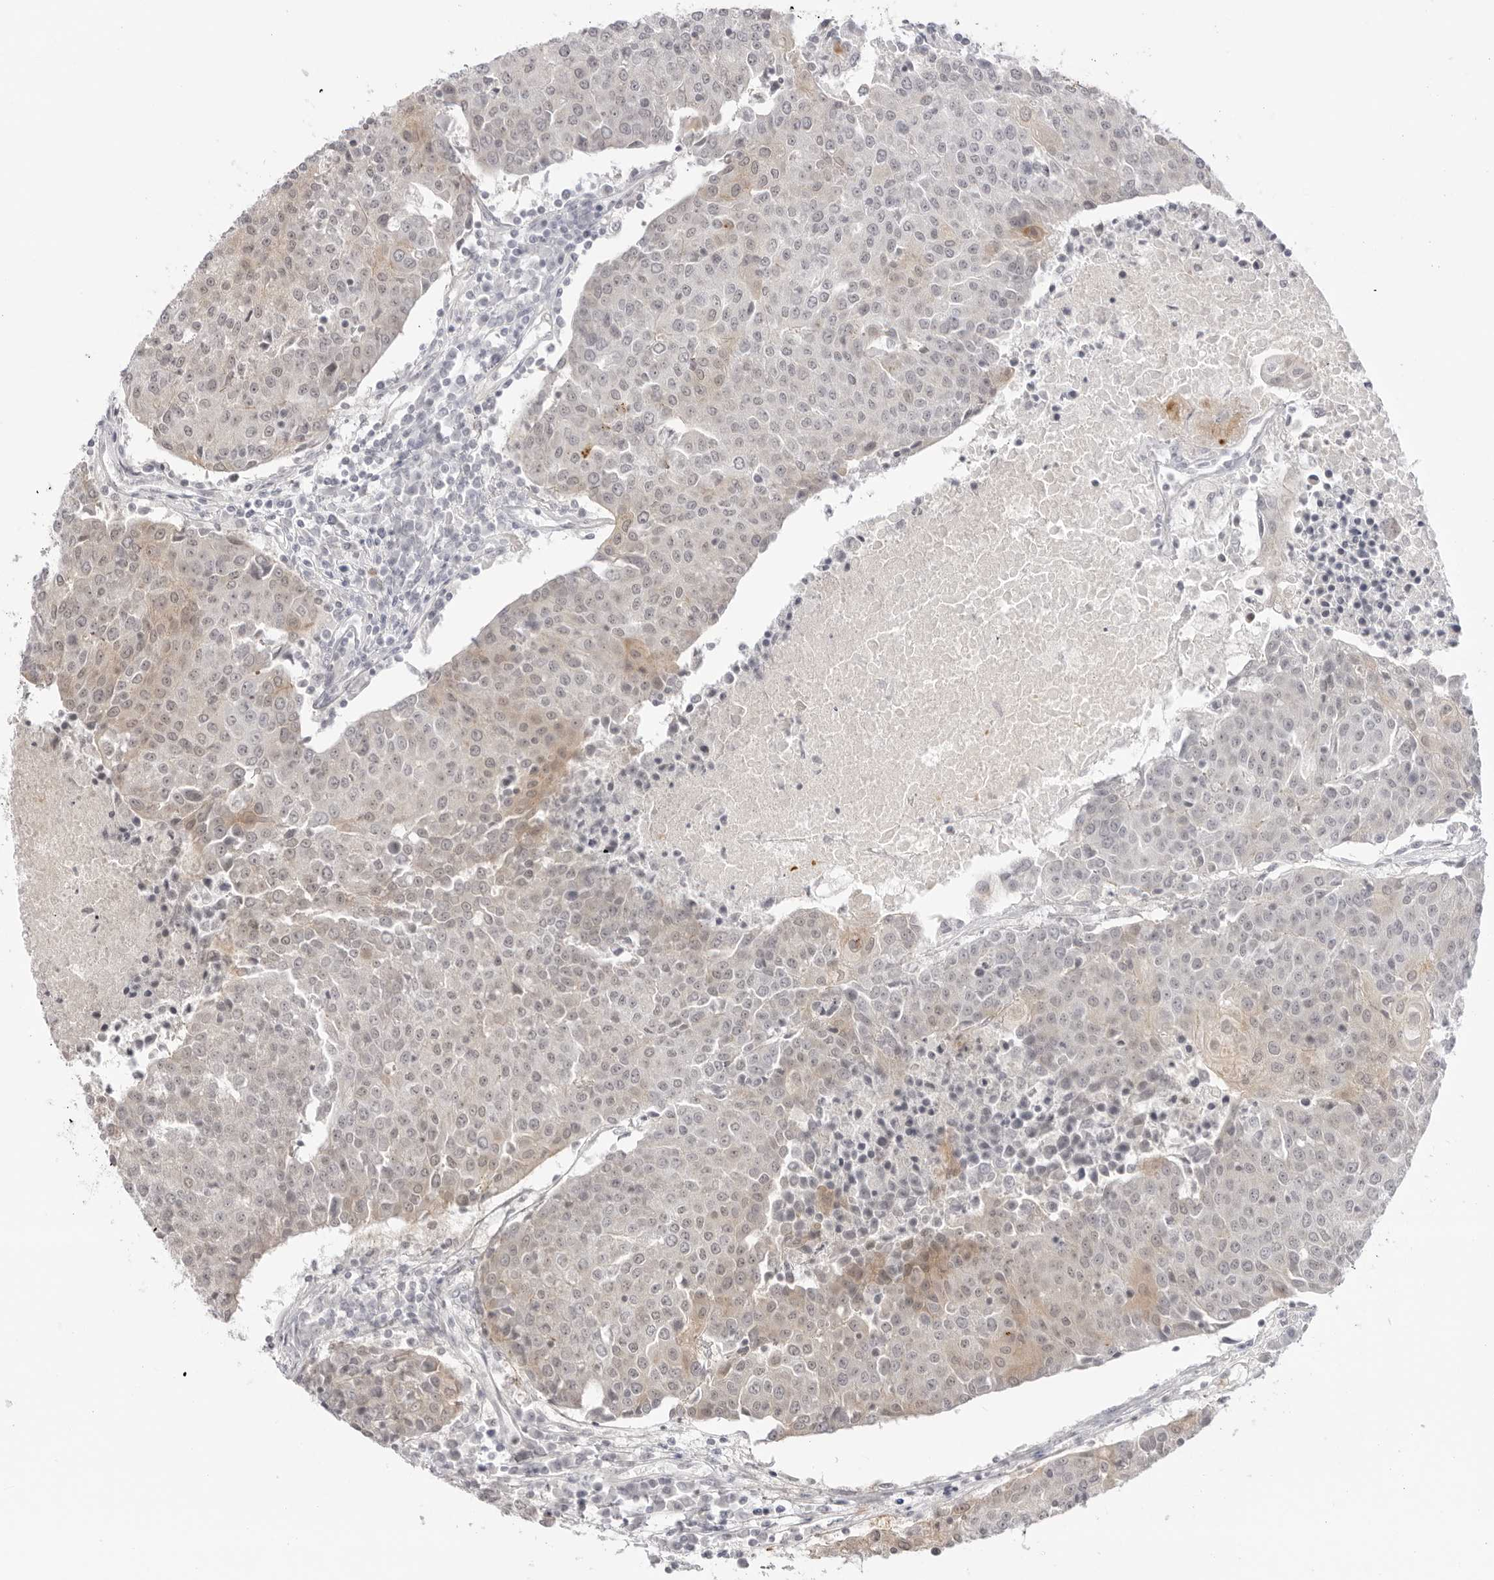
{"staining": {"intensity": "weak", "quantity": "<25%", "location": "cytoplasmic/membranous"}, "tissue": "urothelial cancer", "cell_type": "Tumor cells", "image_type": "cancer", "snomed": [{"axis": "morphology", "description": "Urothelial carcinoma, High grade"}, {"axis": "topography", "description": "Urinary bladder"}], "caption": "An image of human urothelial carcinoma (high-grade) is negative for staining in tumor cells.", "gene": "TRAPPC3", "patient": {"sex": "female", "age": 85}}